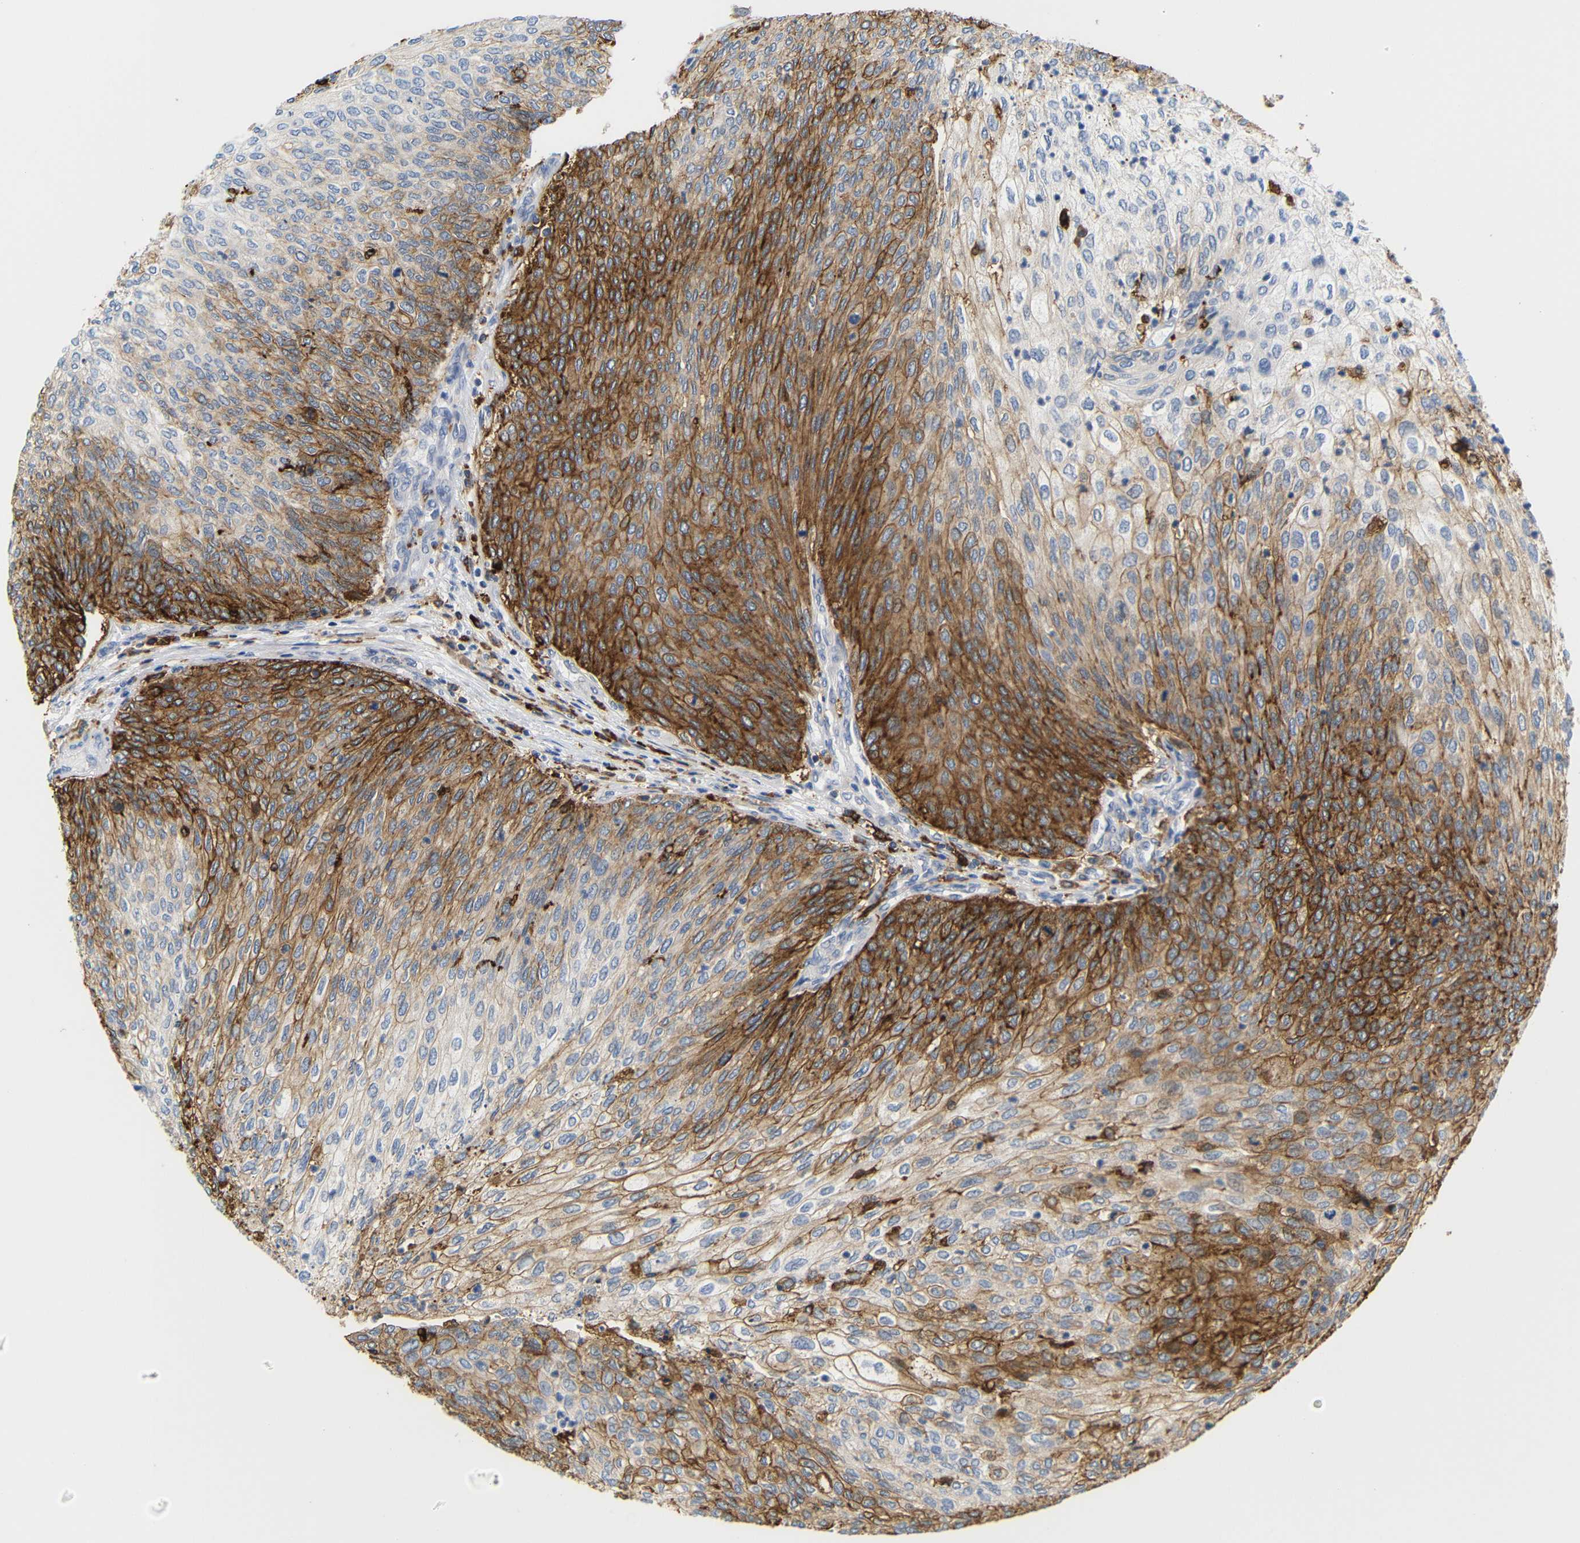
{"staining": {"intensity": "moderate", "quantity": ">75%", "location": "cytoplasmic/membranous"}, "tissue": "urothelial cancer", "cell_type": "Tumor cells", "image_type": "cancer", "snomed": [{"axis": "morphology", "description": "Urothelial carcinoma, Low grade"}, {"axis": "topography", "description": "Urinary bladder"}], "caption": "Urothelial cancer tissue demonstrates moderate cytoplasmic/membranous positivity in approximately >75% of tumor cells, visualized by immunohistochemistry. (DAB (3,3'-diaminobenzidine) IHC with brightfield microscopy, high magnification).", "gene": "HLA-DQB1", "patient": {"sex": "female", "age": 79}}